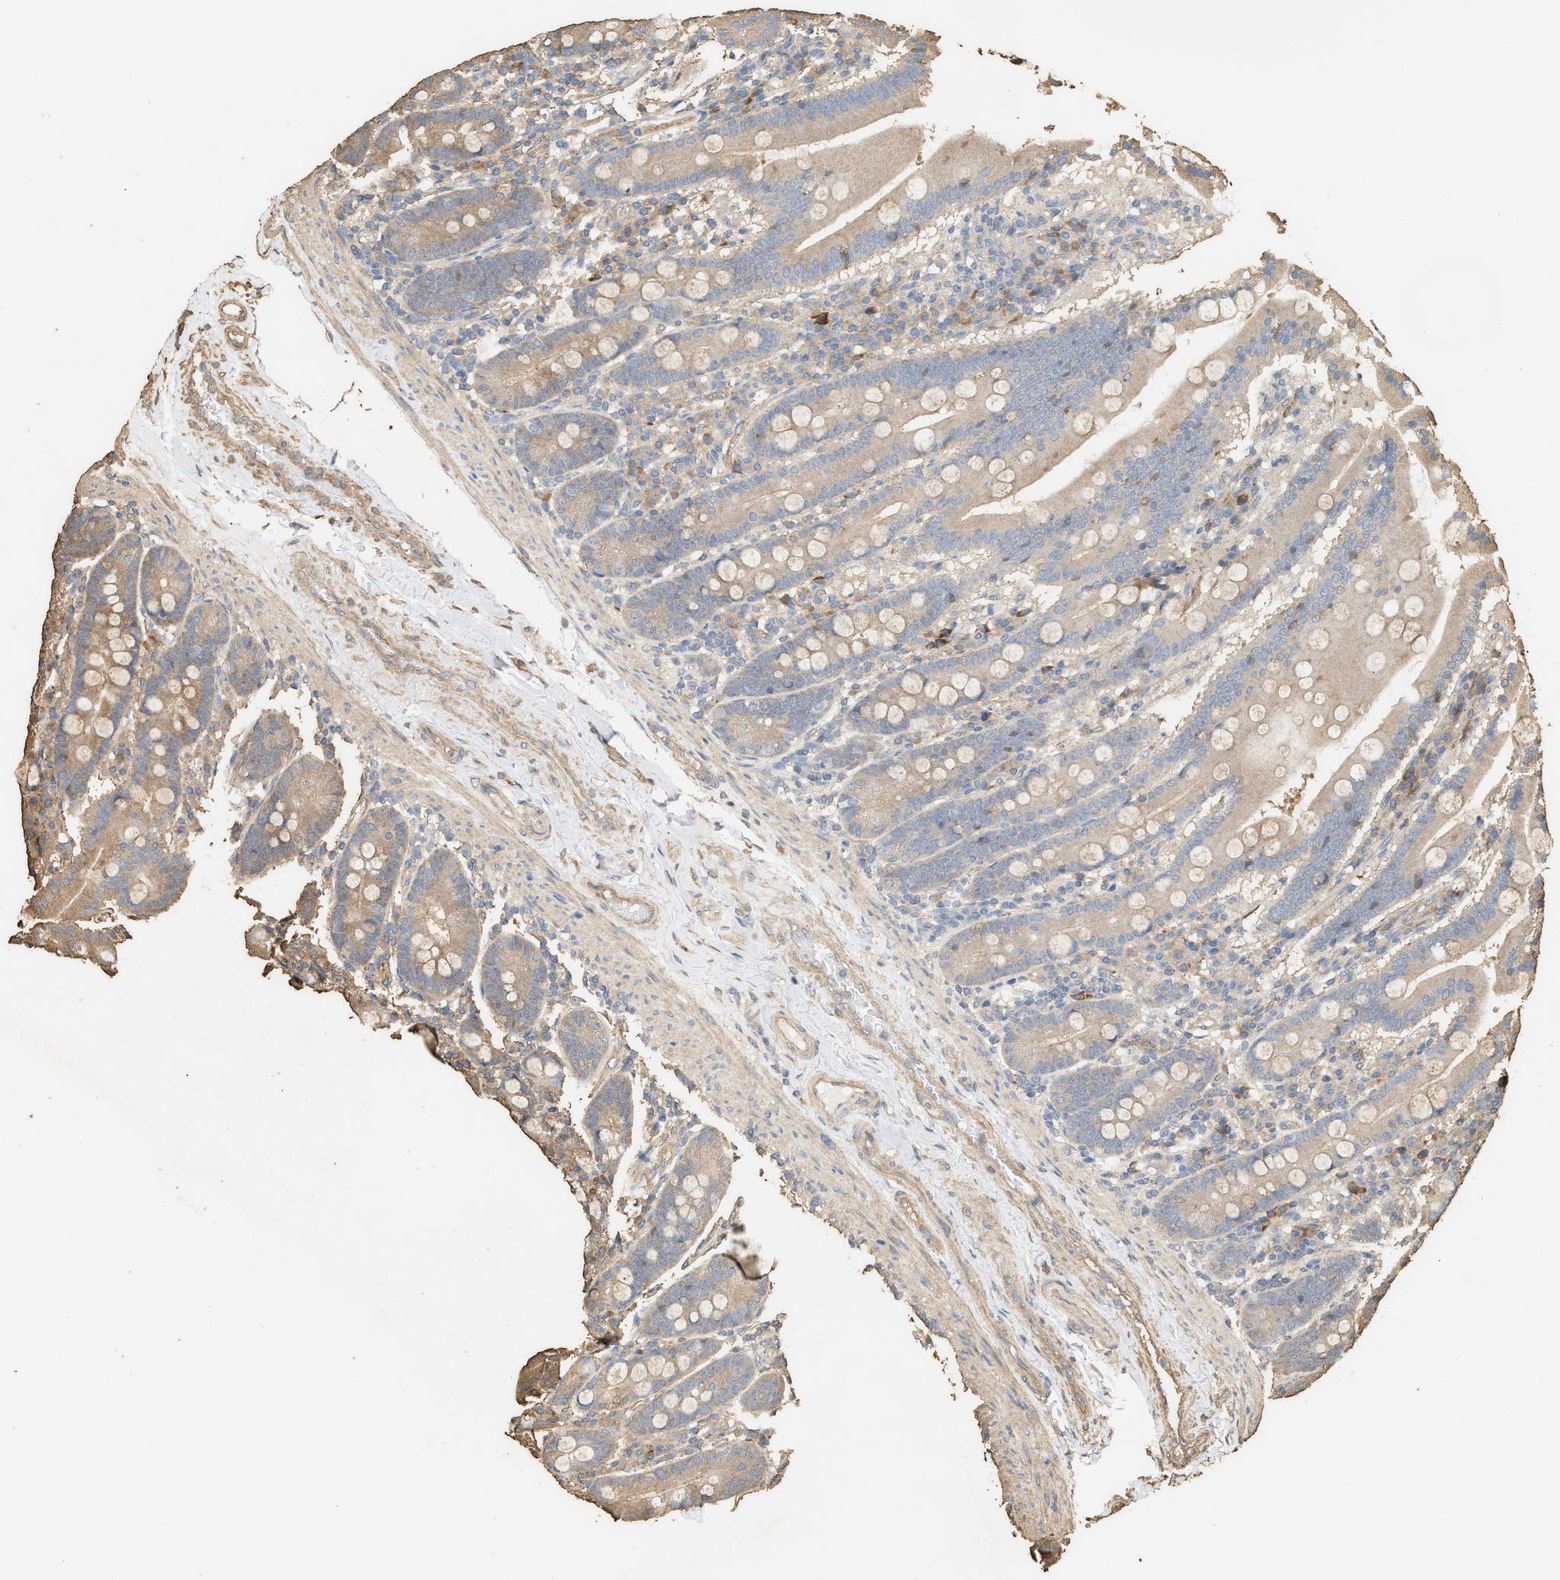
{"staining": {"intensity": "moderate", "quantity": "25%-75%", "location": "cytoplasmic/membranous"}, "tissue": "duodenum", "cell_type": "Glandular cells", "image_type": "normal", "snomed": [{"axis": "morphology", "description": "Normal tissue, NOS"}, {"axis": "topography", "description": "Duodenum"}], "caption": "Glandular cells exhibit medium levels of moderate cytoplasmic/membranous staining in approximately 25%-75% of cells in unremarkable duodenum. The protein is stained brown, and the nuclei are stained in blue (DAB (3,3'-diaminobenzidine) IHC with brightfield microscopy, high magnification).", "gene": "DCAF7", "patient": {"sex": "male", "age": 50}}